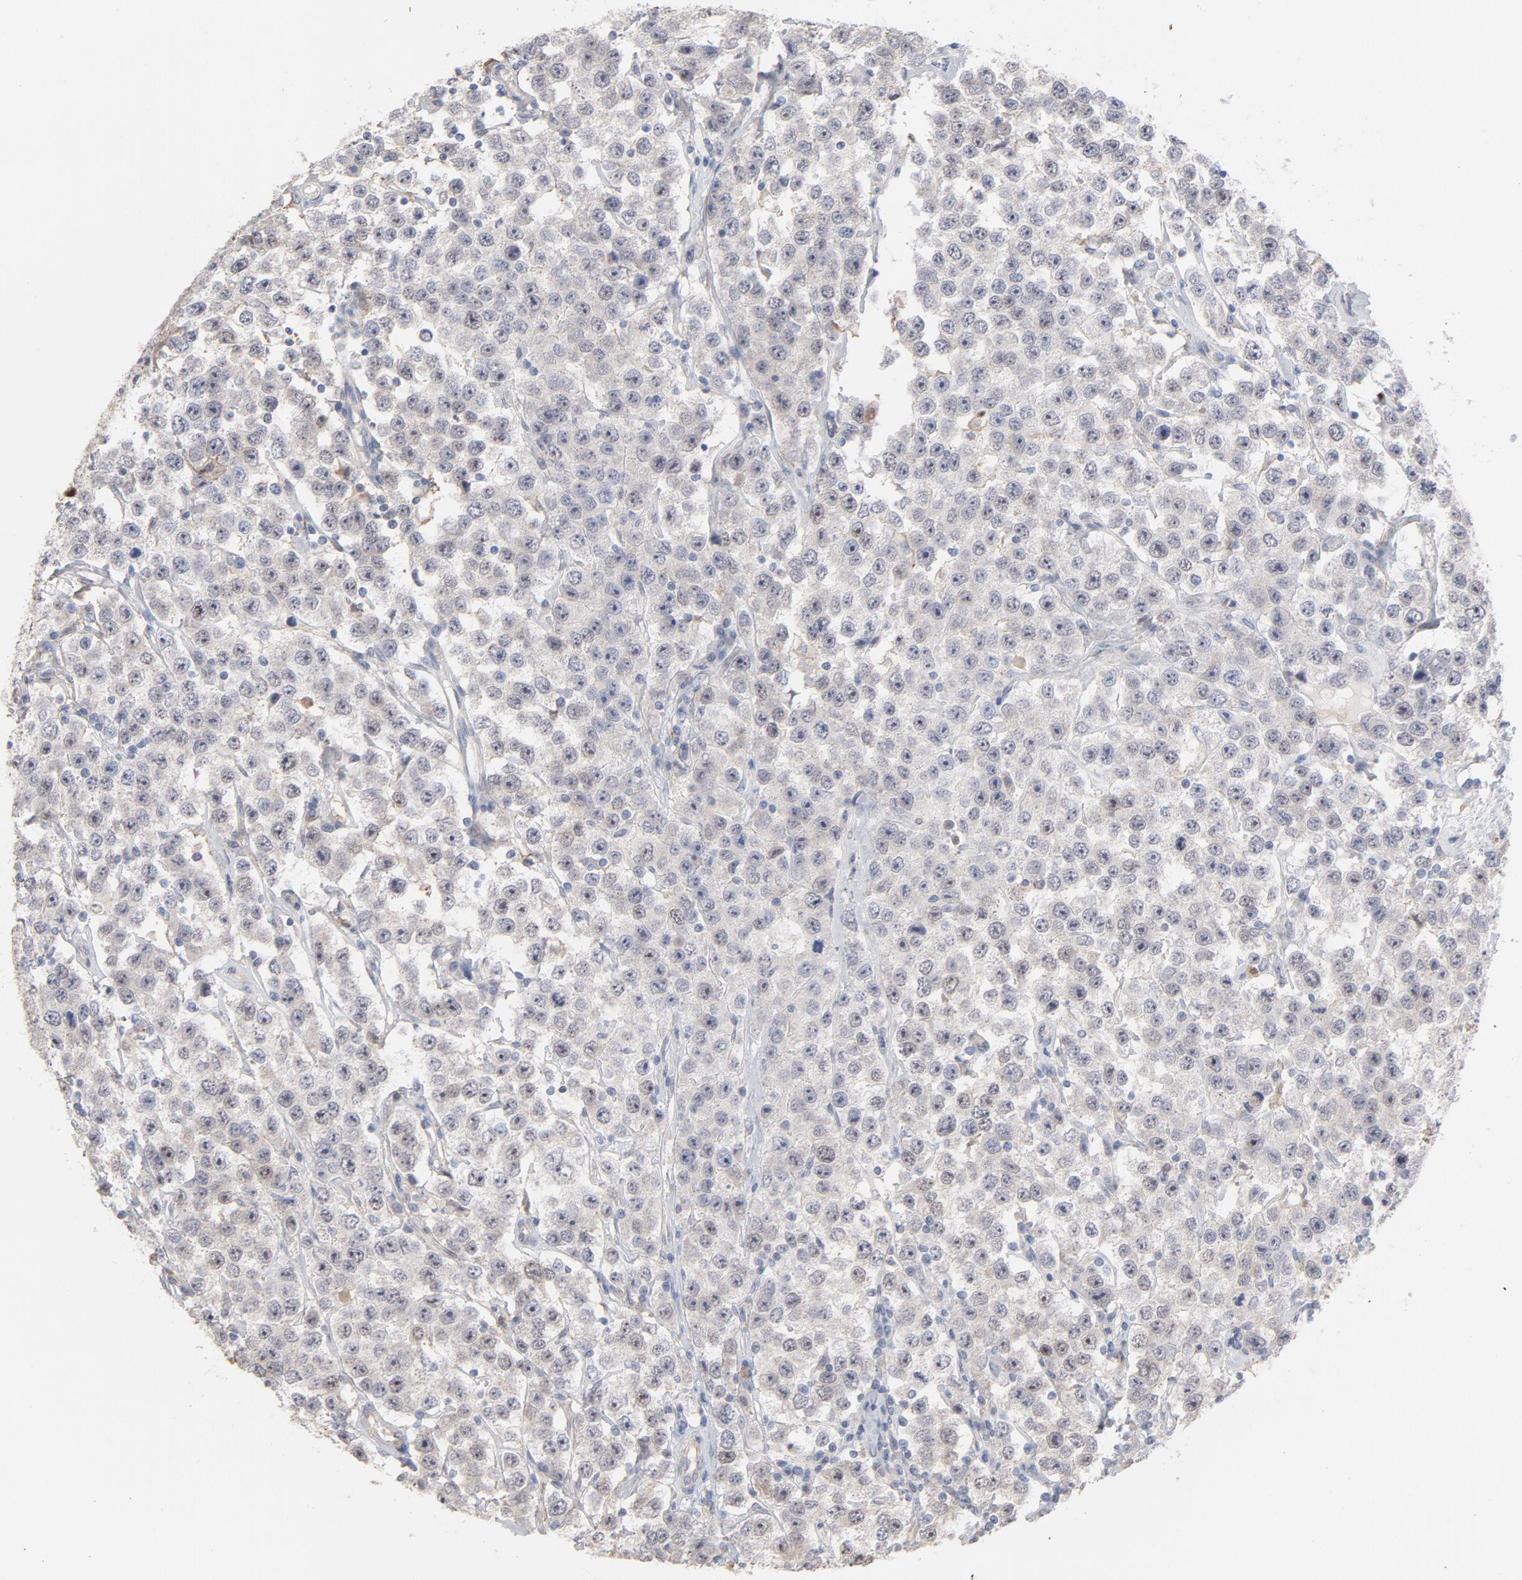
{"staining": {"intensity": "moderate", "quantity": "<25%", "location": "cytoplasmic/membranous,nuclear"}, "tissue": "testis cancer", "cell_type": "Tumor cells", "image_type": "cancer", "snomed": [{"axis": "morphology", "description": "Seminoma, NOS"}, {"axis": "topography", "description": "Testis"}], "caption": "Protein expression analysis of seminoma (testis) reveals moderate cytoplasmic/membranous and nuclear positivity in about <25% of tumor cells.", "gene": "PNMA1", "patient": {"sex": "male", "age": 52}}